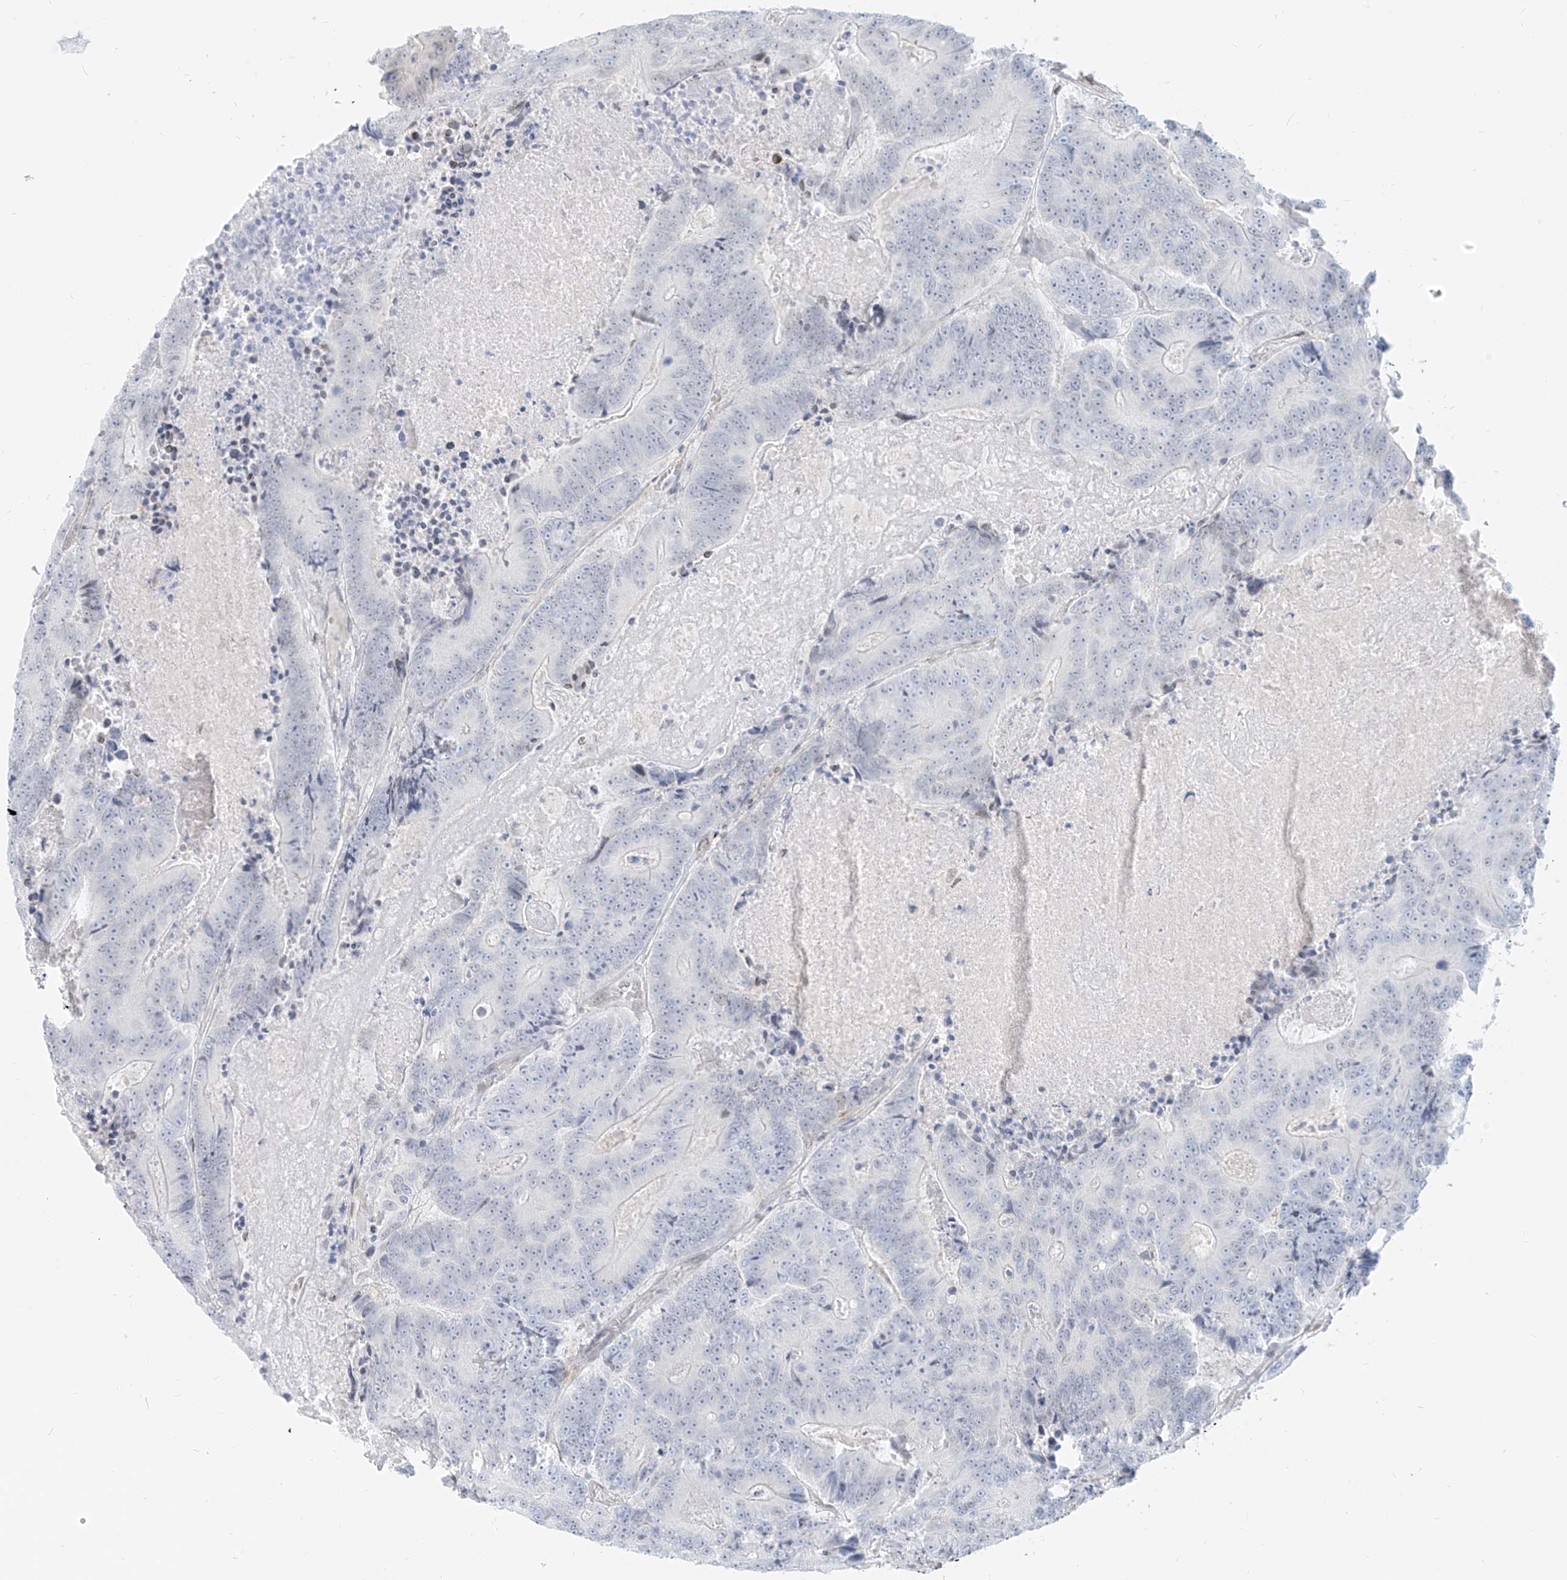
{"staining": {"intensity": "negative", "quantity": "none", "location": "none"}, "tissue": "colorectal cancer", "cell_type": "Tumor cells", "image_type": "cancer", "snomed": [{"axis": "morphology", "description": "Adenocarcinoma, NOS"}, {"axis": "topography", "description": "Colon"}], "caption": "Human adenocarcinoma (colorectal) stained for a protein using immunohistochemistry displays no staining in tumor cells.", "gene": "NHSL1", "patient": {"sex": "male", "age": 83}}